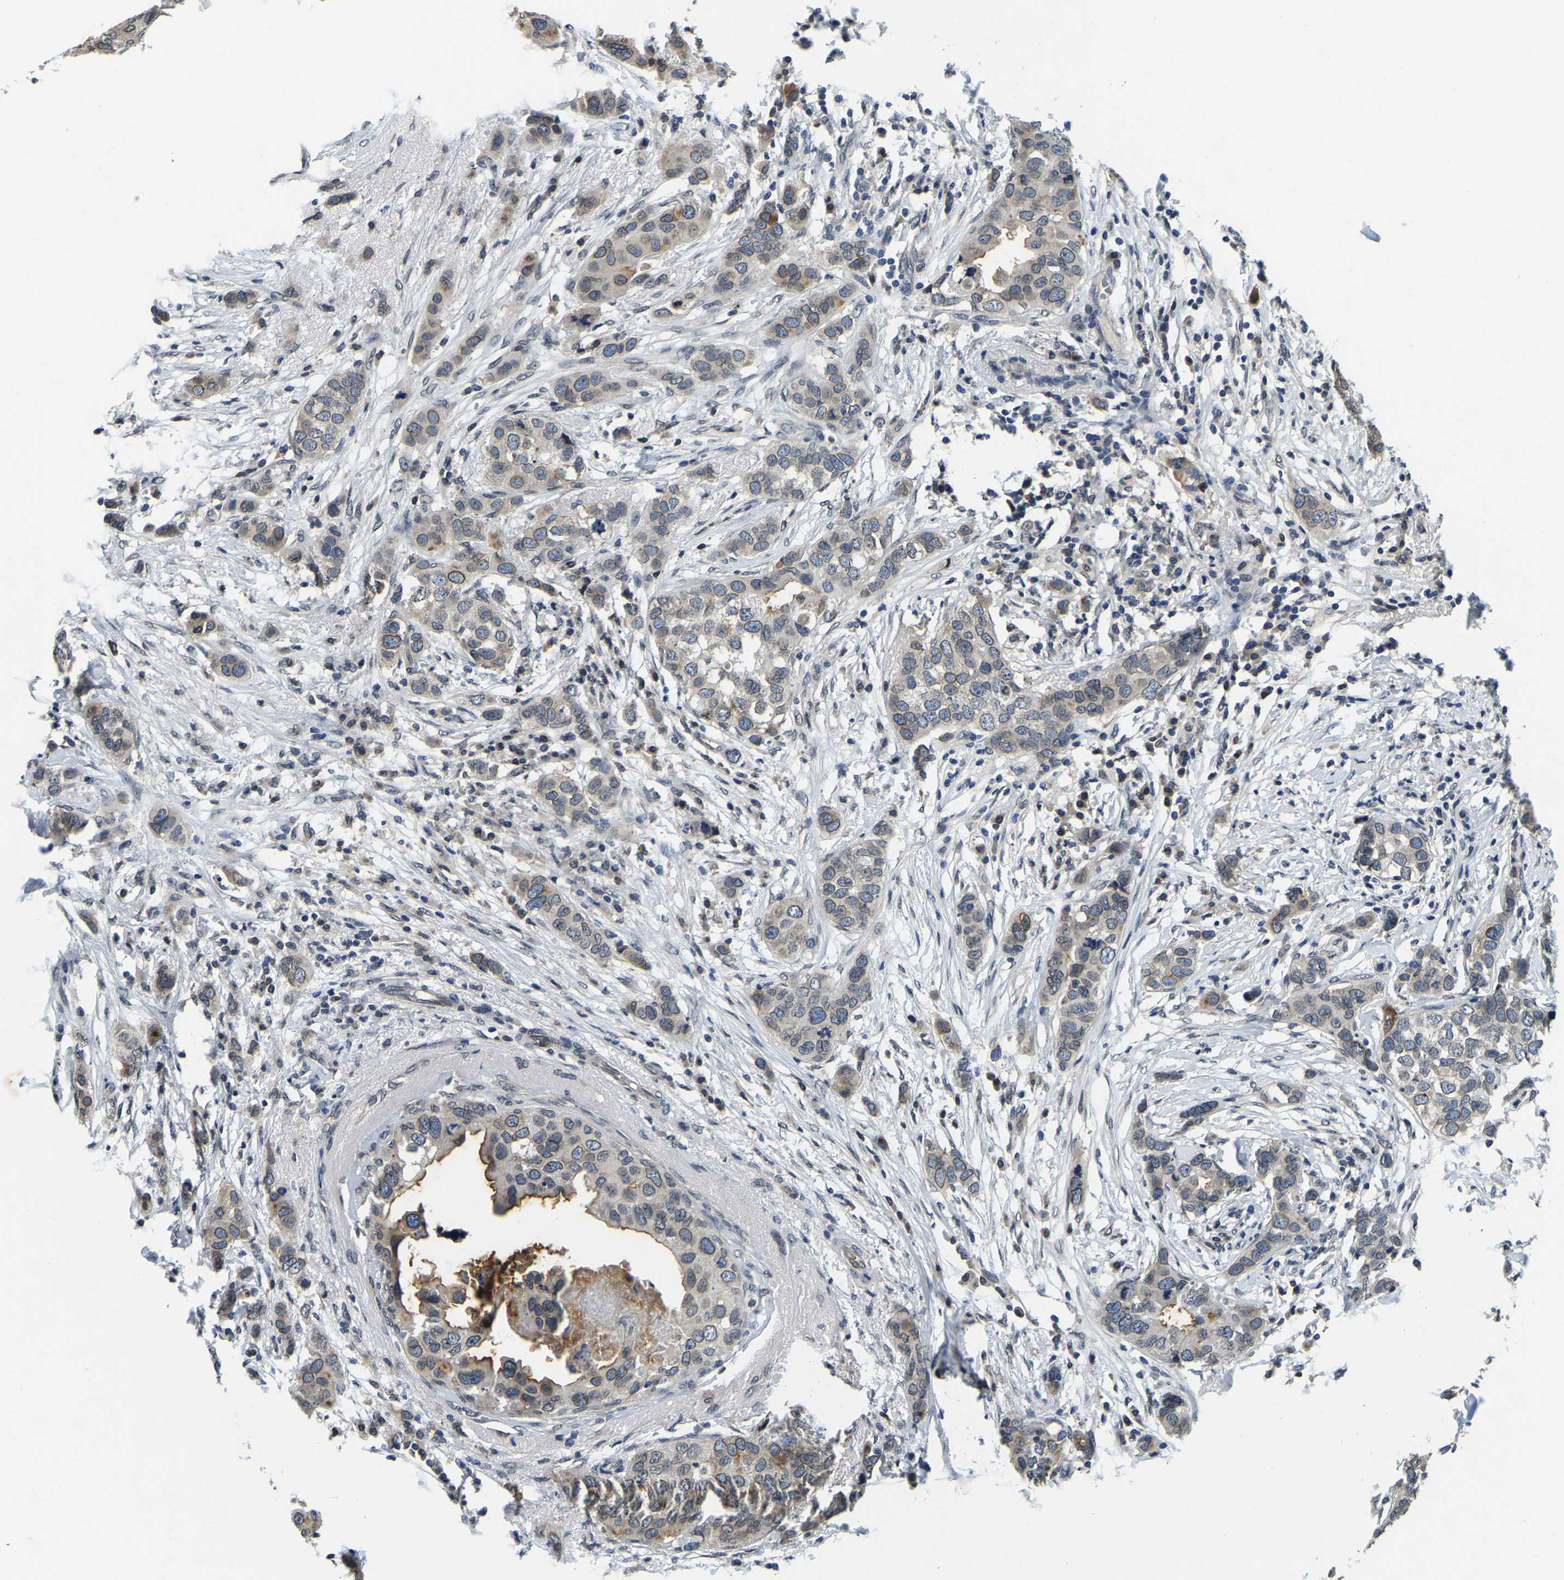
{"staining": {"intensity": "weak", "quantity": ">75%", "location": "cytoplasmic/membranous,nuclear"}, "tissue": "breast cancer", "cell_type": "Tumor cells", "image_type": "cancer", "snomed": [{"axis": "morphology", "description": "Duct carcinoma"}, {"axis": "topography", "description": "Breast"}], "caption": "Immunohistochemistry (DAB) staining of human intraductal carcinoma (breast) shows weak cytoplasmic/membranous and nuclear protein staining in approximately >75% of tumor cells.", "gene": "RANBP2", "patient": {"sex": "female", "age": 50}}